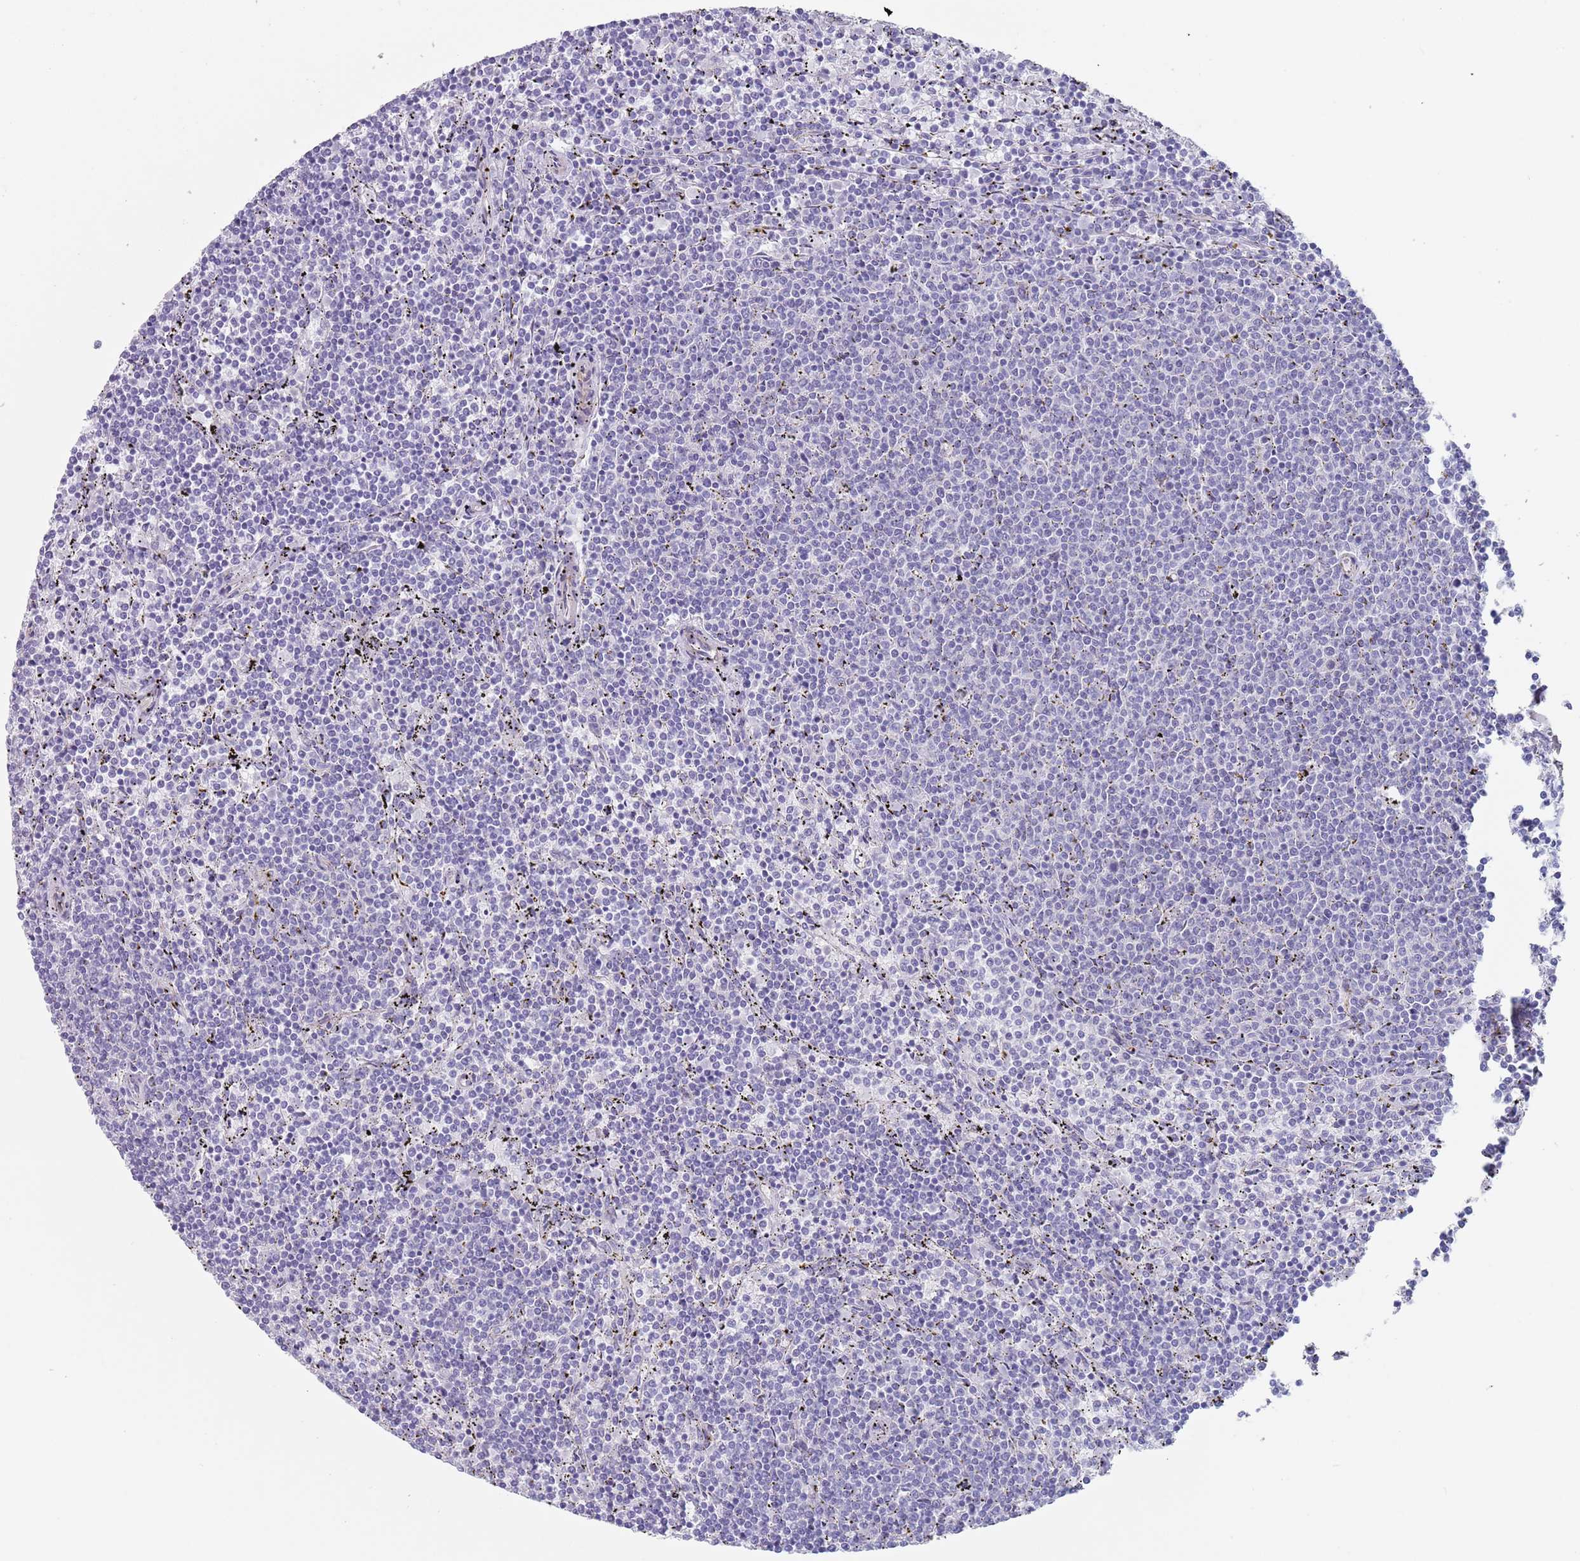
{"staining": {"intensity": "negative", "quantity": "none", "location": "none"}, "tissue": "lymphoma", "cell_type": "Tumor cells", "image_type": "cancer", "snomed": [{"axis": "morphology", "description": "Malignant lymphoma, non-Hodgkin's type, Low grade"}, {"axis": "topography", "description": "Spleen"}], "caption": "Protein analysis of lymphoma demonstrates no significant positivity in tumor cells.", "gene": "OR5A2", "patient": {"sex": "female", "age": 50}}